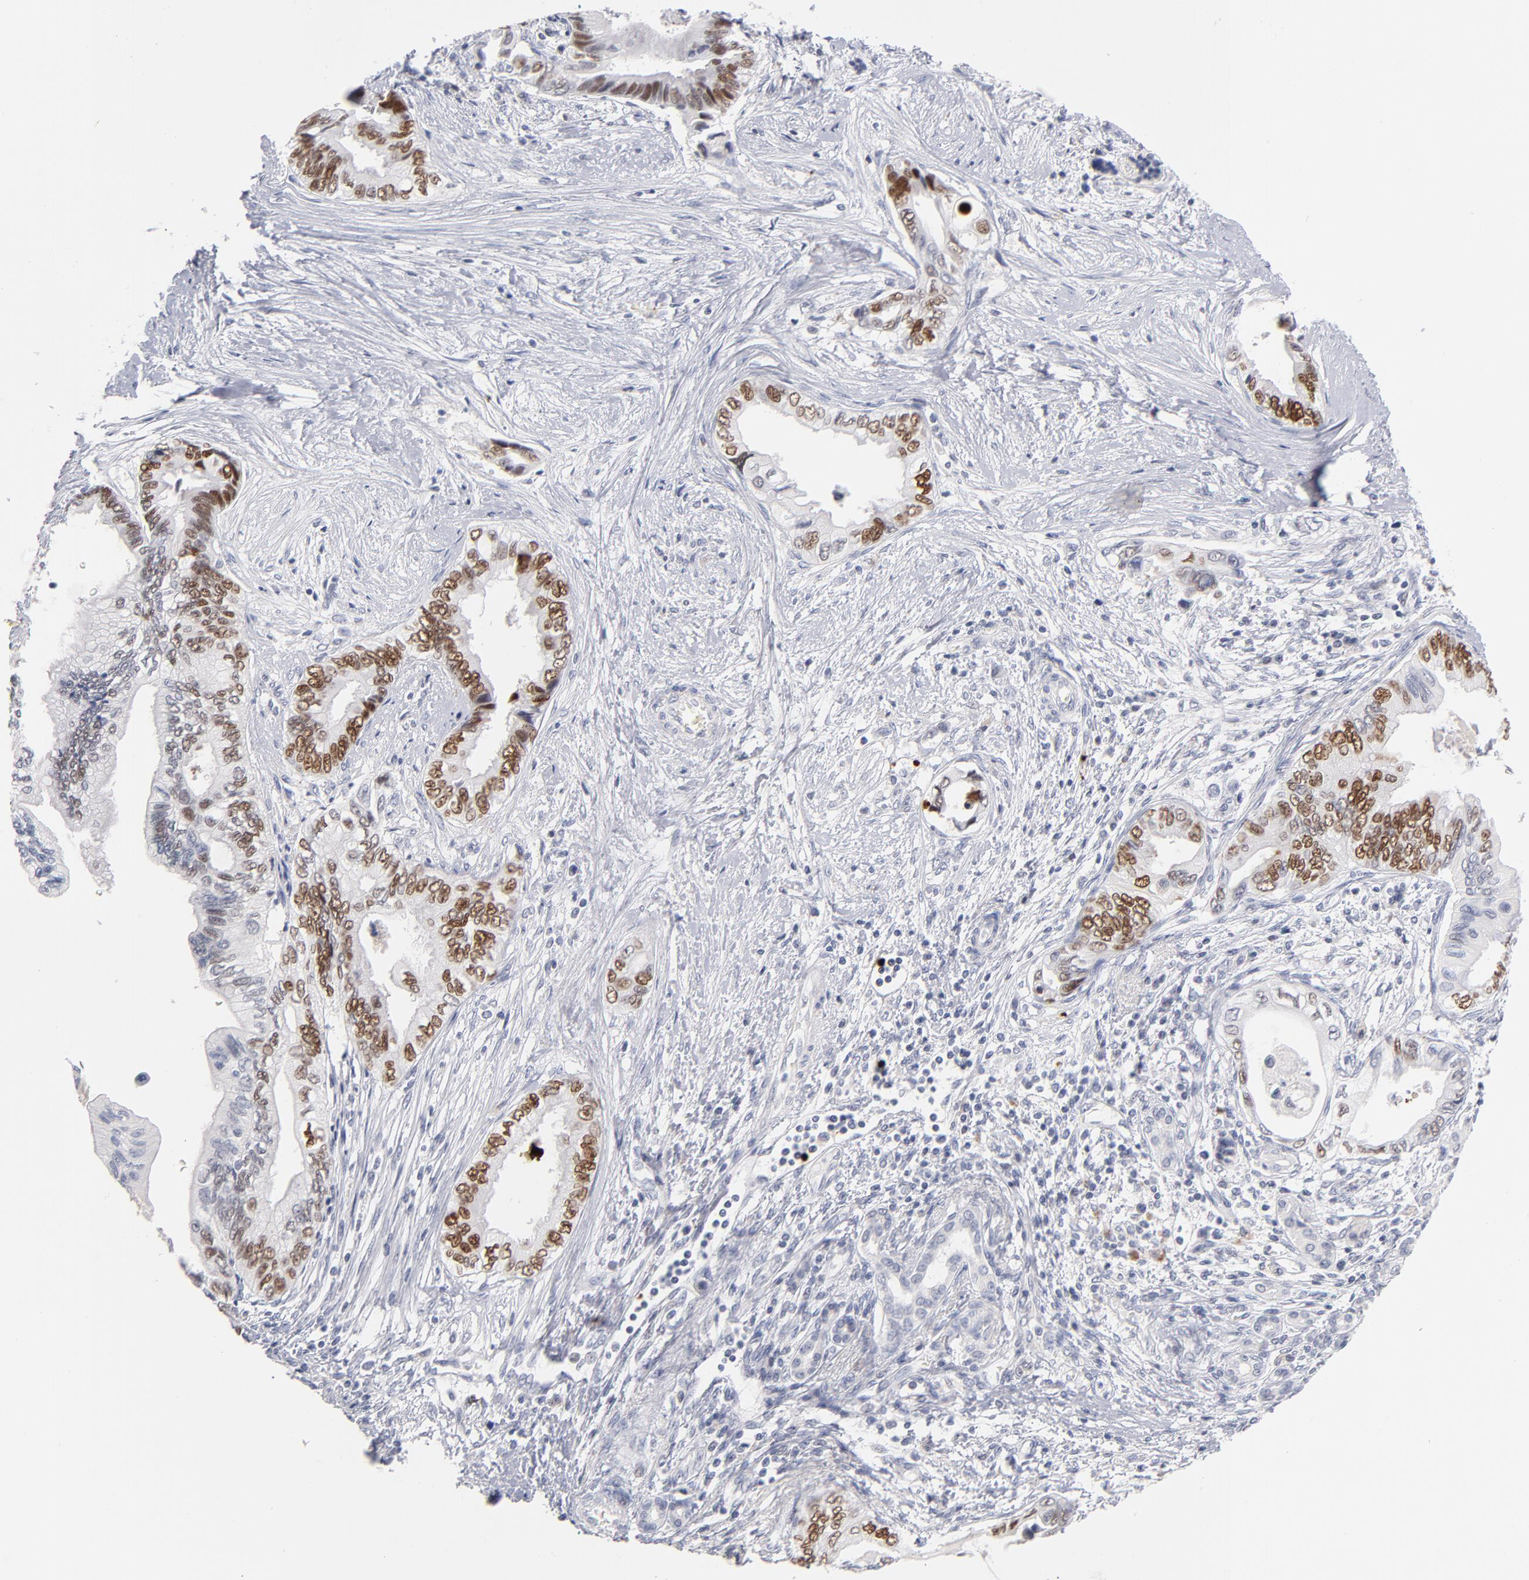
{"staining": {"intensity": "moderate", "quantity": "25%-75%", "location": "nuclear"}, "tissue": "pancreatic cancer", "cell_type": "Tumor cells", "image_type": "cancer", "snomed": [{"axis": "morphology", "description": "Adenocarcinoma, NOS"}, {"axis": "topography", "description": "Pancreas"}], "caption": "Pancreatic cancer (adenocarcinoma) was stained to show a protein in brown. There is medium levels of moderate nuclear expression in about 25%-75% of tumor cells.", "gene": "PARP1", "patient": {"sex": "female", "age": 66}}